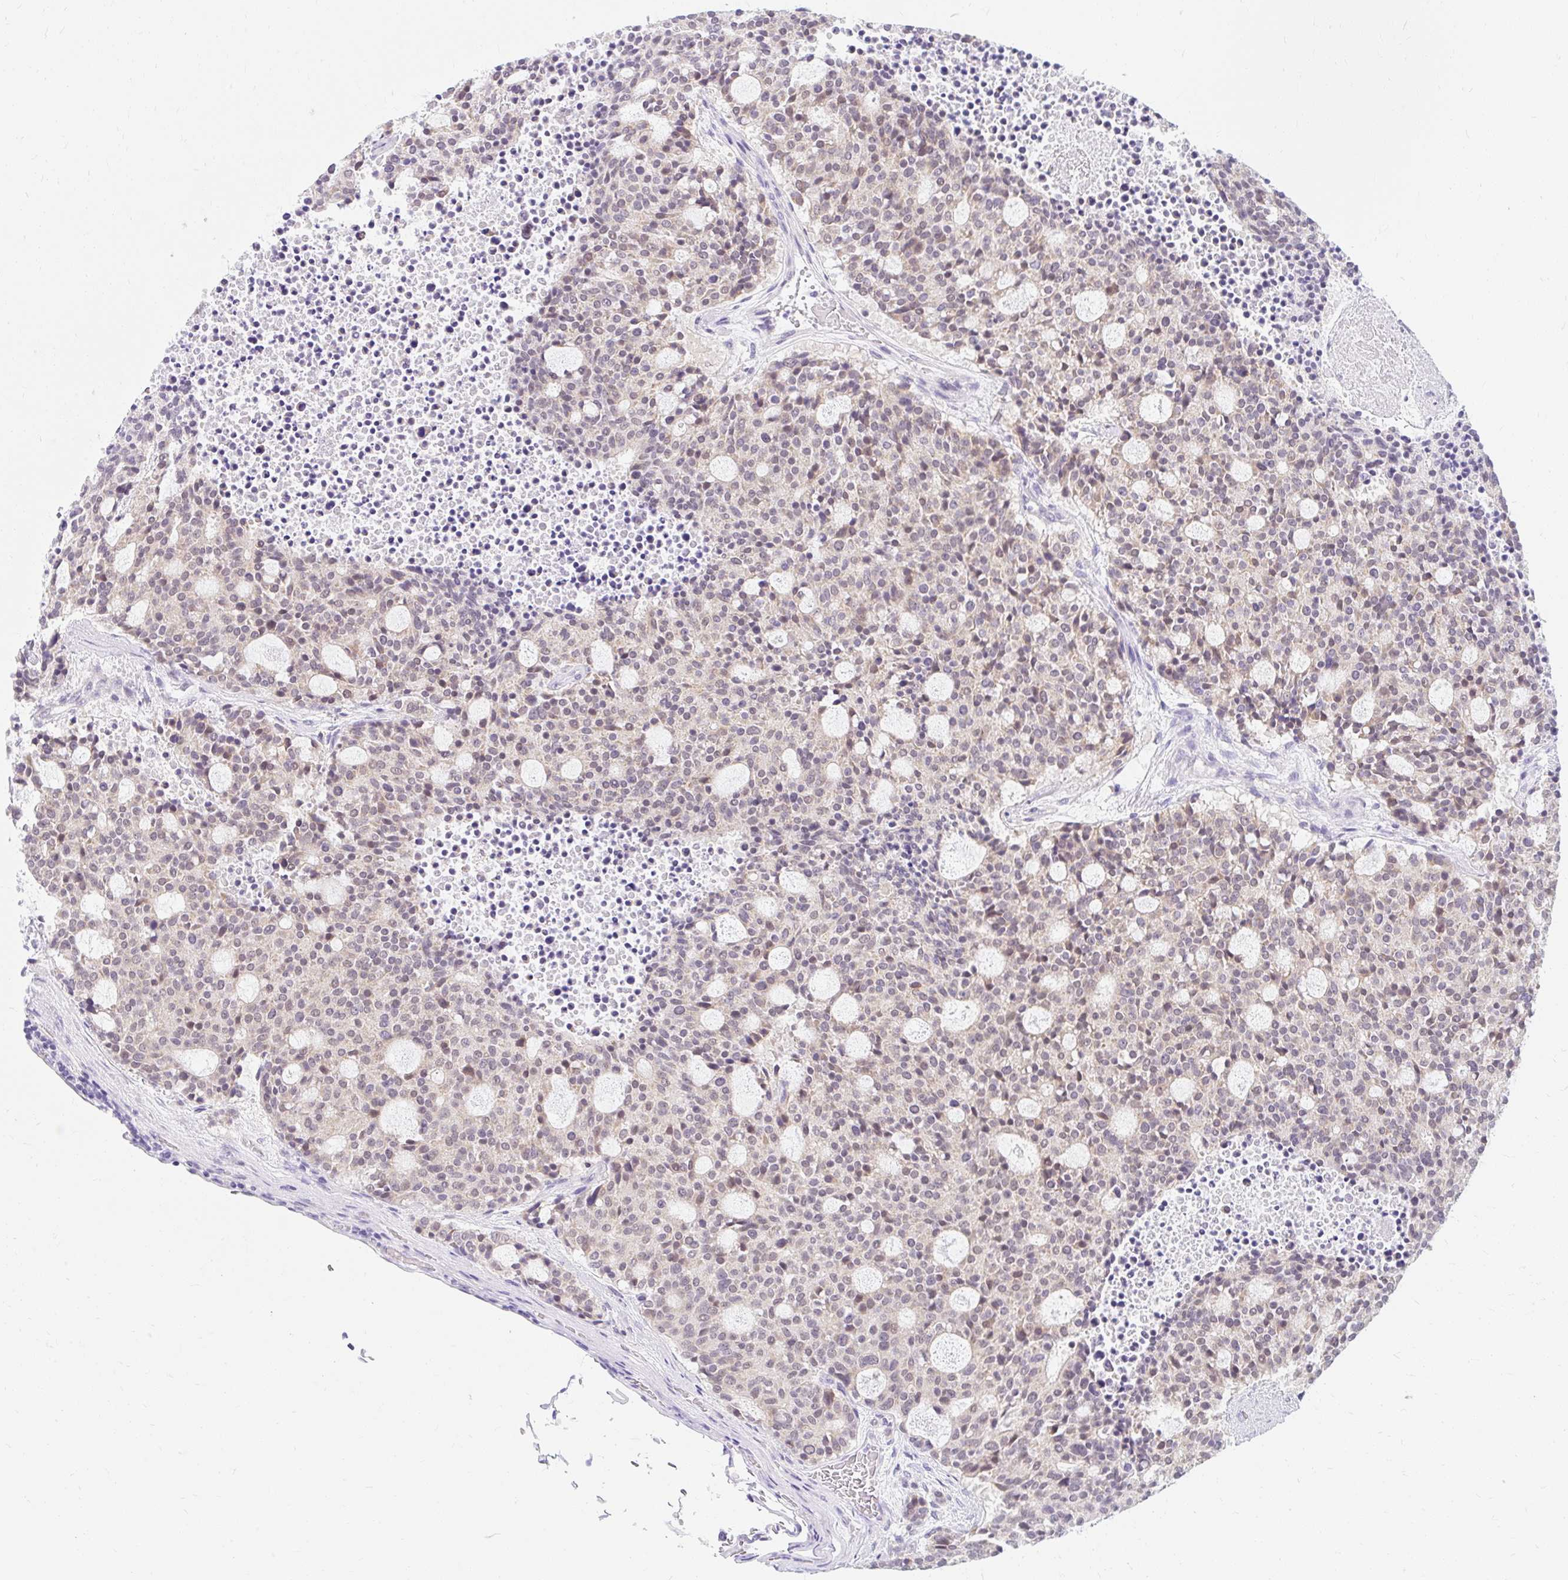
{"staining": {"intensity": "weak", "quantity": "<25%", "location": "cytoplasmic/membranous,nuclear"}, "tissue": "carcinoid", "cell_type": "Tumor cells", "image_type": "cancer", "snomed": [{"axis": "morphology", "description": "Carcinoid, malignant, NOS"}, {"axis": "topography", "description": "Pancreas"}], "caption": "Tumor cells are negative for brown protein staining in malignant carcinoid.", "gene": "ITPK1", "patient": {"sex": "female", "age": 54}}